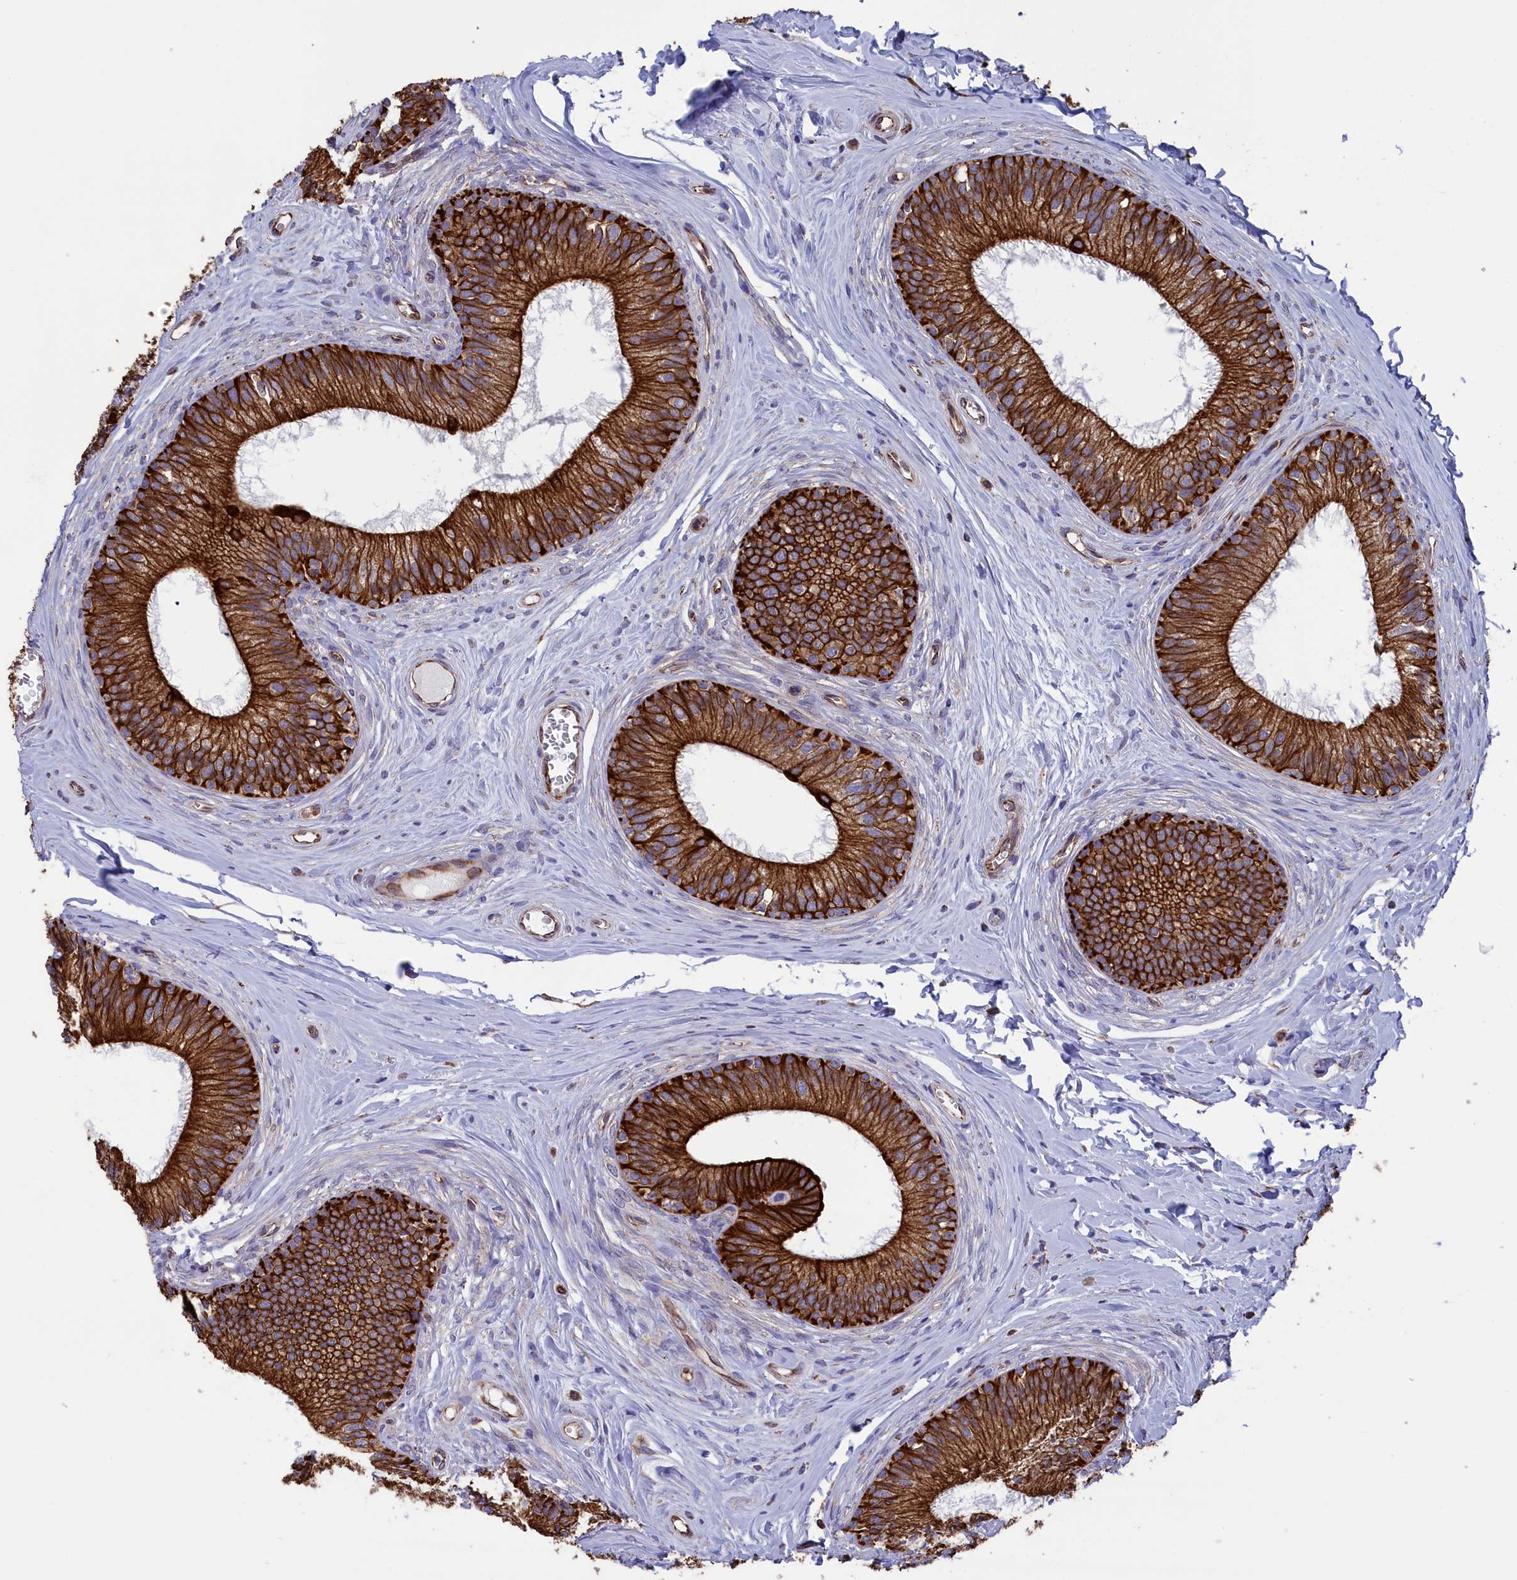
{"staining": {"intensity": "strong", "quantity": ">75%", "location": "cytoplasmic/membranous"}, "tissue": "epididymis", "cell_type": "Glandular cells", "image_type": "normal", "snomed": [{"axis": "morphology", "description": "Normal tissue, NOS"}, {"axis": "topography", "description": "Epididymis"}], "caption": "An image showing strong cytoplasmic/membranous positivity in about >75% of glandular cells in benign epididymis, as visualized by brown immunohistochemical staining.", "gene": "GATB", "patient": {"sex": "male", "age": 33}}